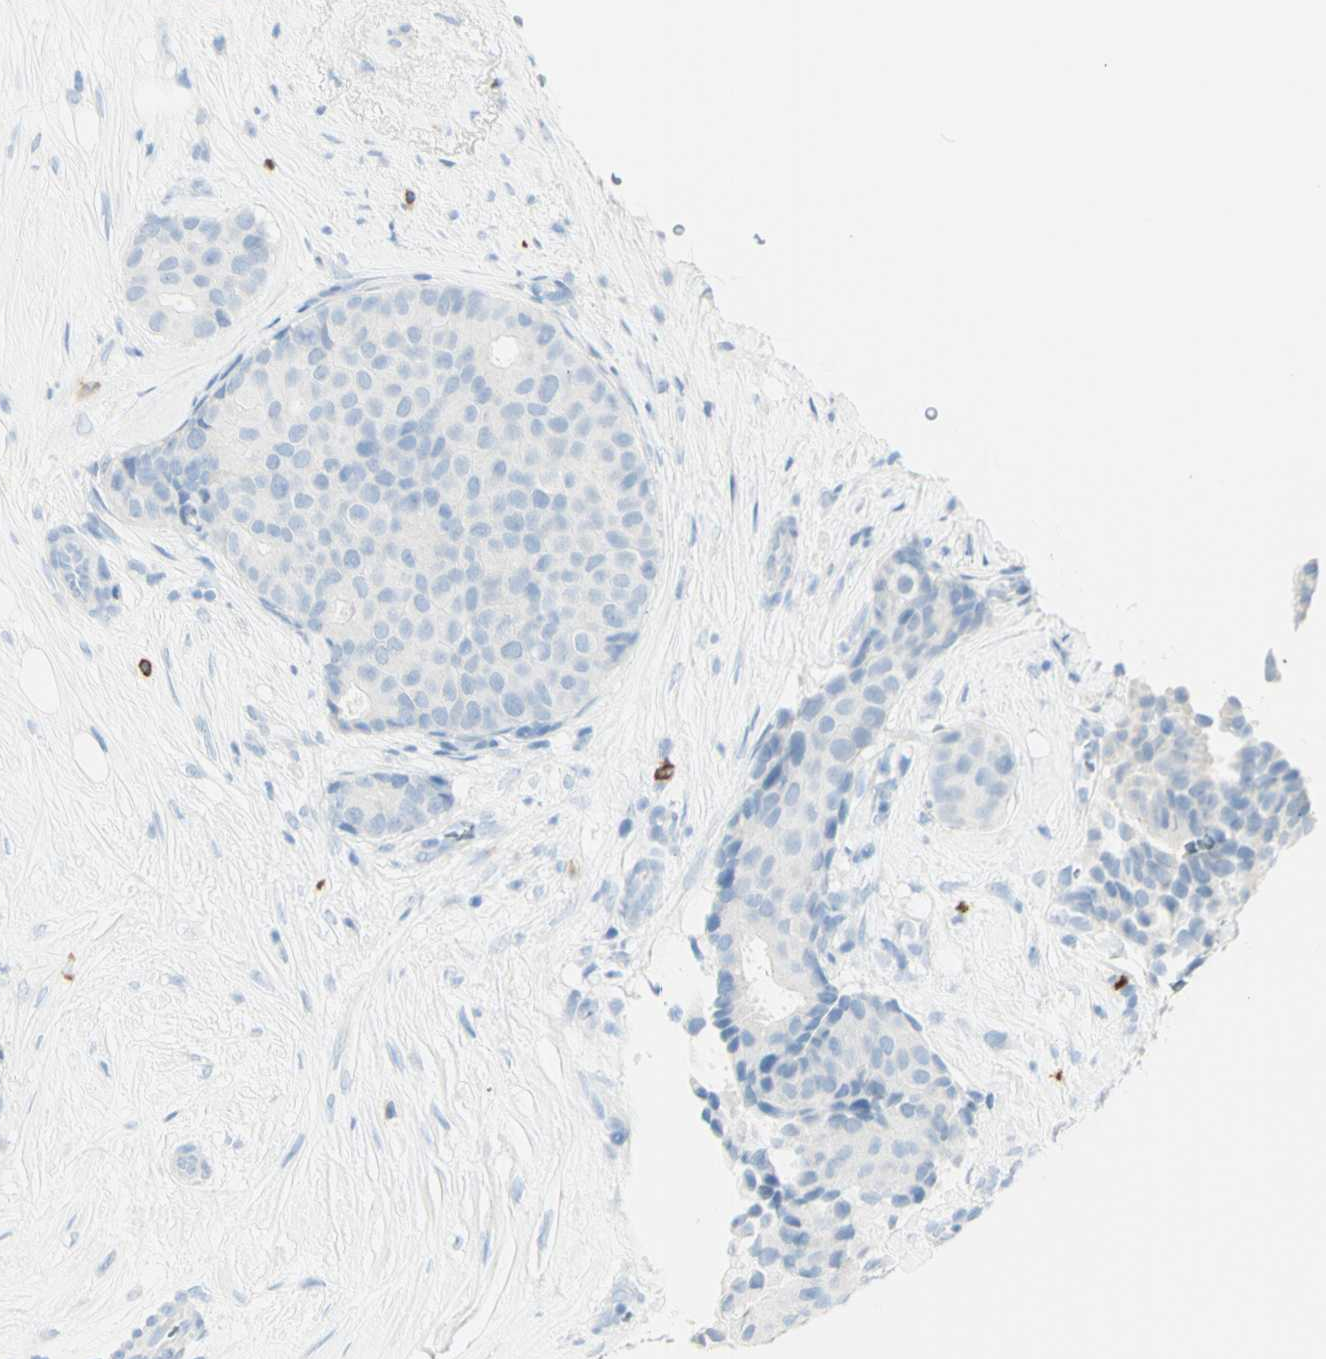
{"staining": {"intensity": "negative", "quantity": "none", "location": "none"}, "tissue": "breast cancer", "cell_type": "Tumor cells", "image_type": "cancer", "snomed": [{"axis": "morphology", "description": "Duct carcinoma"}, {"axis": "topography", "description": "Breast"}], "caption": "This photomicrograph is of breast cancer stained with immunohistochemistry (IHC) to label a protein in brown with the nuclei are counter-stained blue. There is no expression in tumor cells.", "gene": "LETM1", "patient": {"sex": "female", "age": 75}}